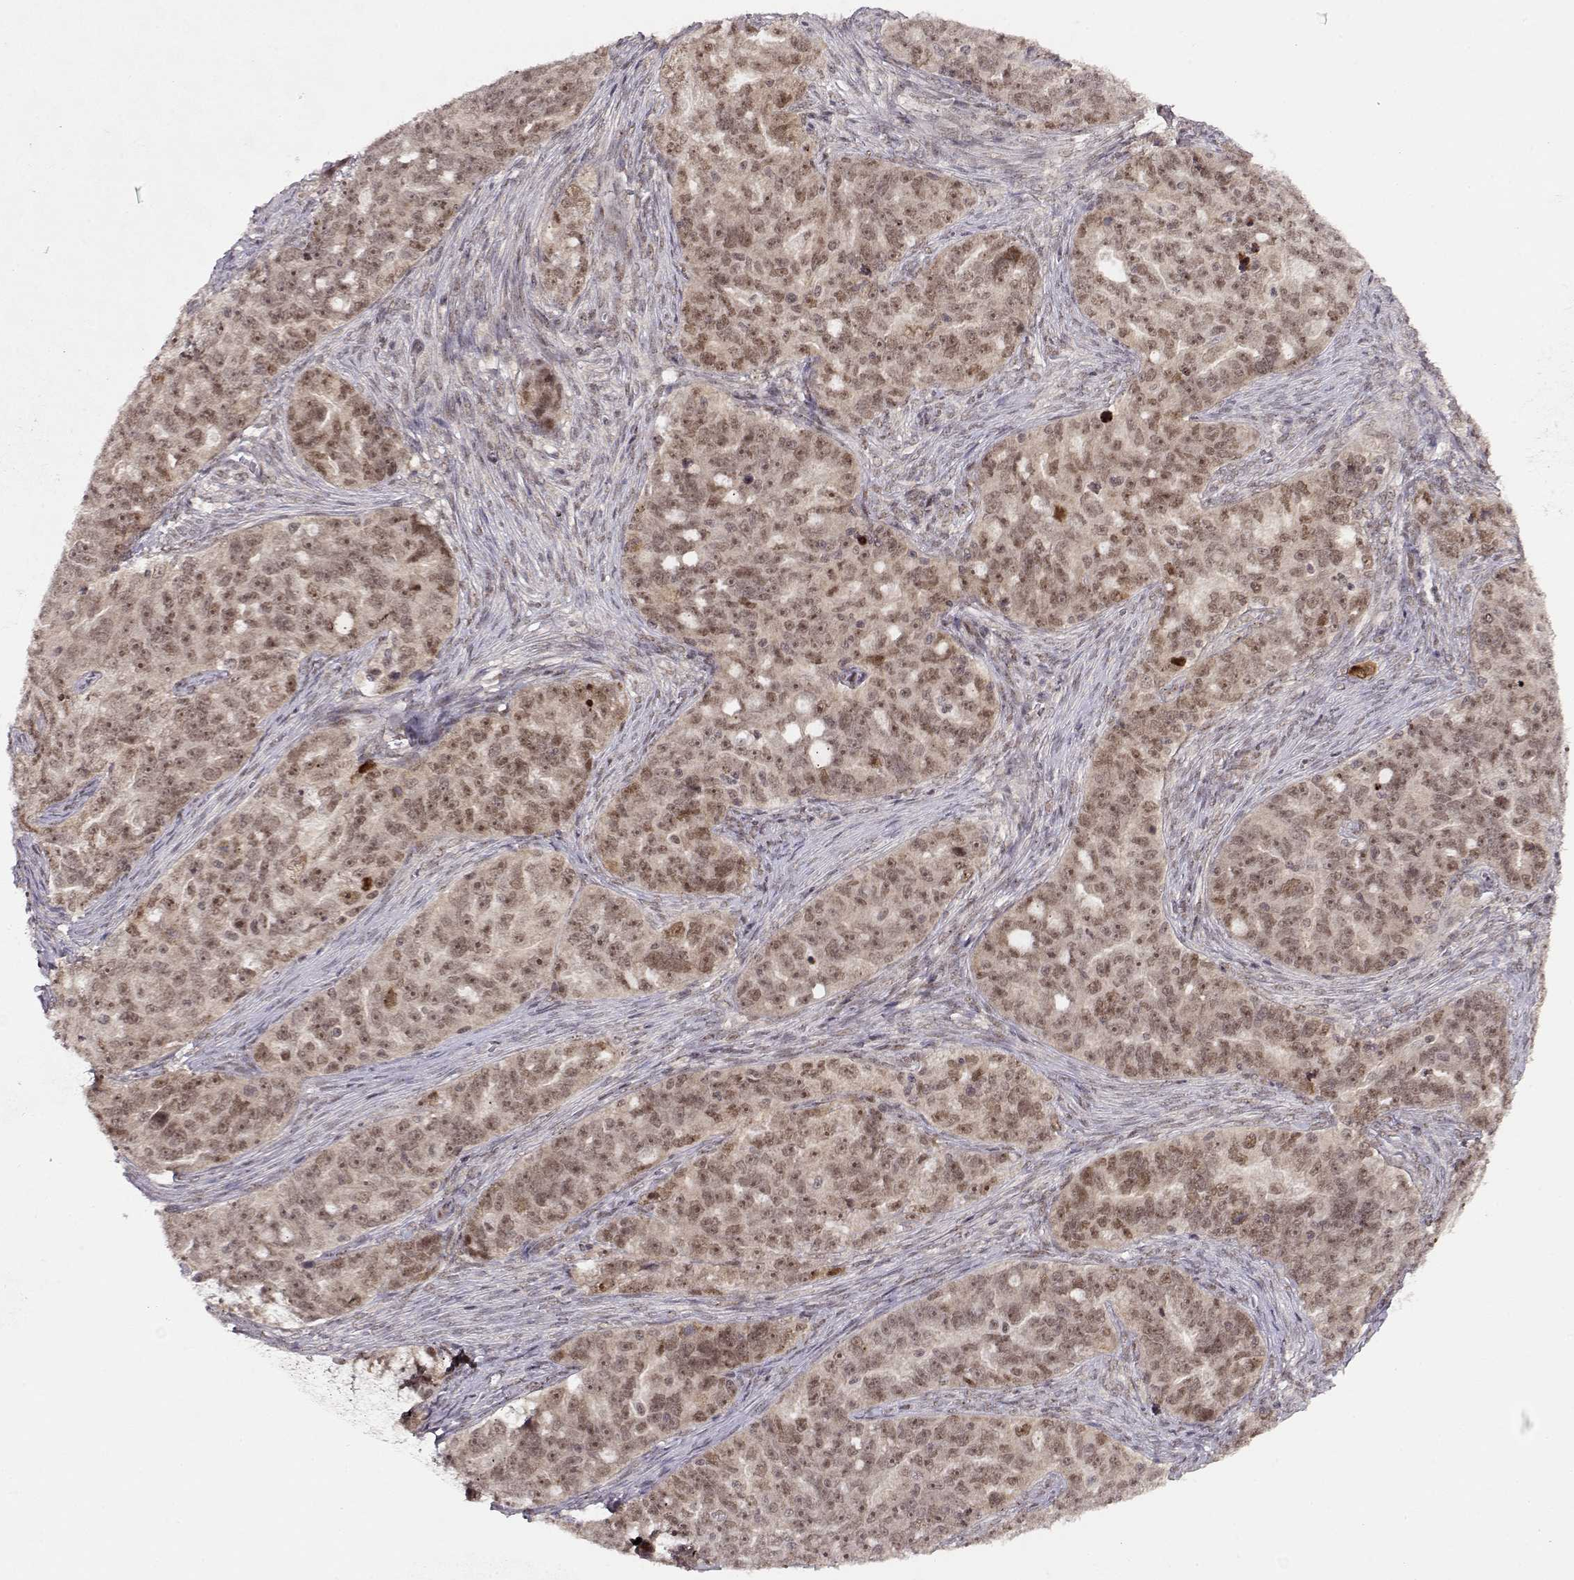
{"staining": {"intensity": "weak", "quantity": ">75%", "location": "cytoplasmic/membranous,nuclear"}, "tissue": "ovarian cancer", "cell_type": "Tumor cells", "image_type": "cancer", "snomed": [{"axis": "morphology", "description": "Cystadenocarcinoma, serous, NOS"}, {"axis": "topography", "description": "Ovary"}], "caption": "Protein expression analysis of human ovarian cancer (serous cystadenocarcinoma) reveals weak cytoplasmic/membranous and nuclear expression in about >75% of tumor cells.", "gene": "CSNK2A1", "patient": {"sex": "female", "age": 51}}